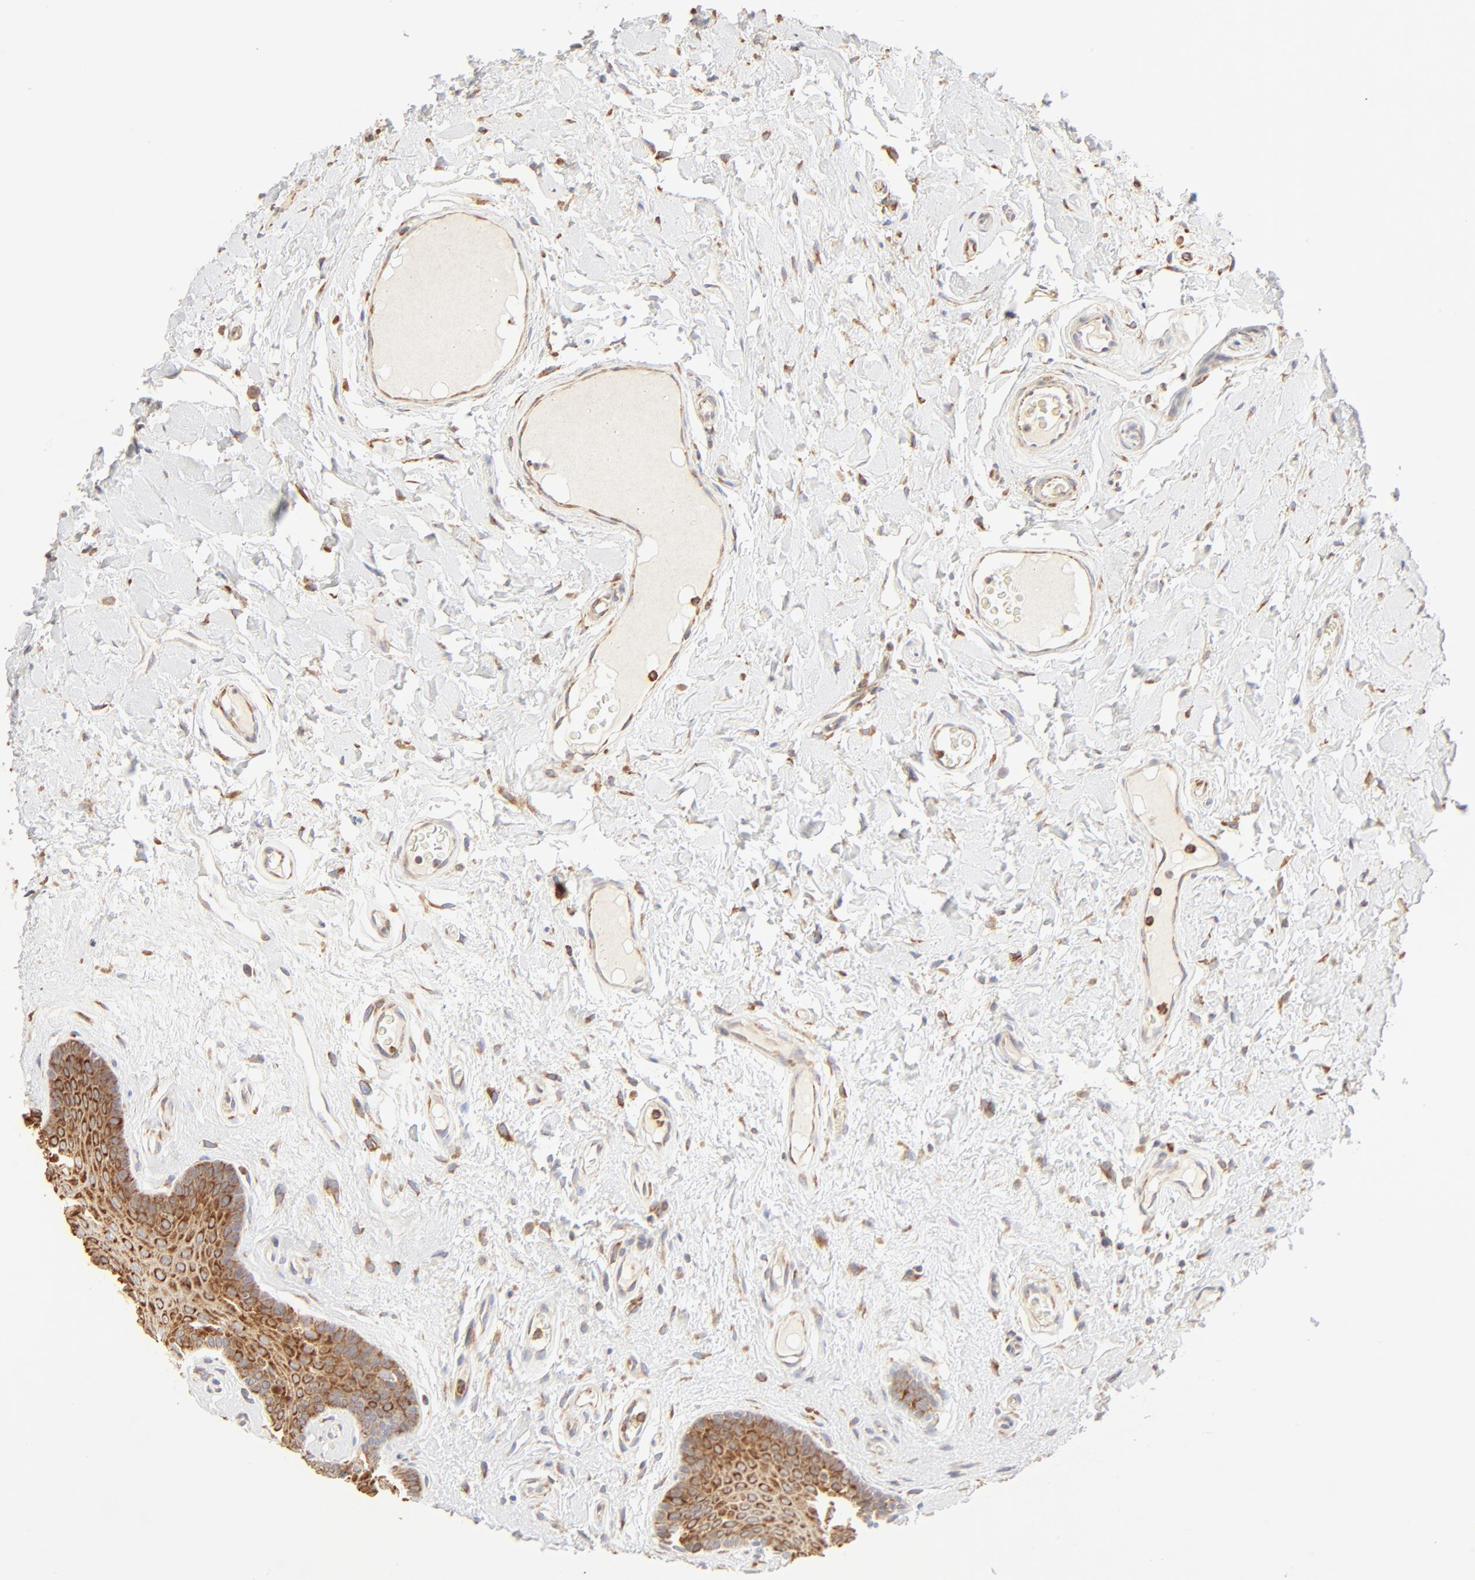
{"staining": {"intensity": "strong", "quantity": ">75%", "location": "cytoplasmic/membranous"}, "tissue": "oral mucosa", "cell_type": "Squamous epithelial cells", "image_type": "normal", "snomed": [{"axis": "morphology", "description": "Normal tissue, NOS"}, {"axis": "morphology", "description": "Squamous cell carcinoma, NOS"}, {"axis": "topography", "description": "Skeletal muscle"}, {"axis": "topography", "description": "Oral tissue"}, {"axis": "topography", "description": "Head-Neck"}], "caption": "Immunohistochemistry (IHC) histopathology image of benign oral mucosa stained for a protein (brown), which shows high levels of strong cytoplasmic/membranous expression in approximately >75% of squamous epithelial cells.", "gene": "RPS20", "patient": {"sex": "male", "age": 71}}